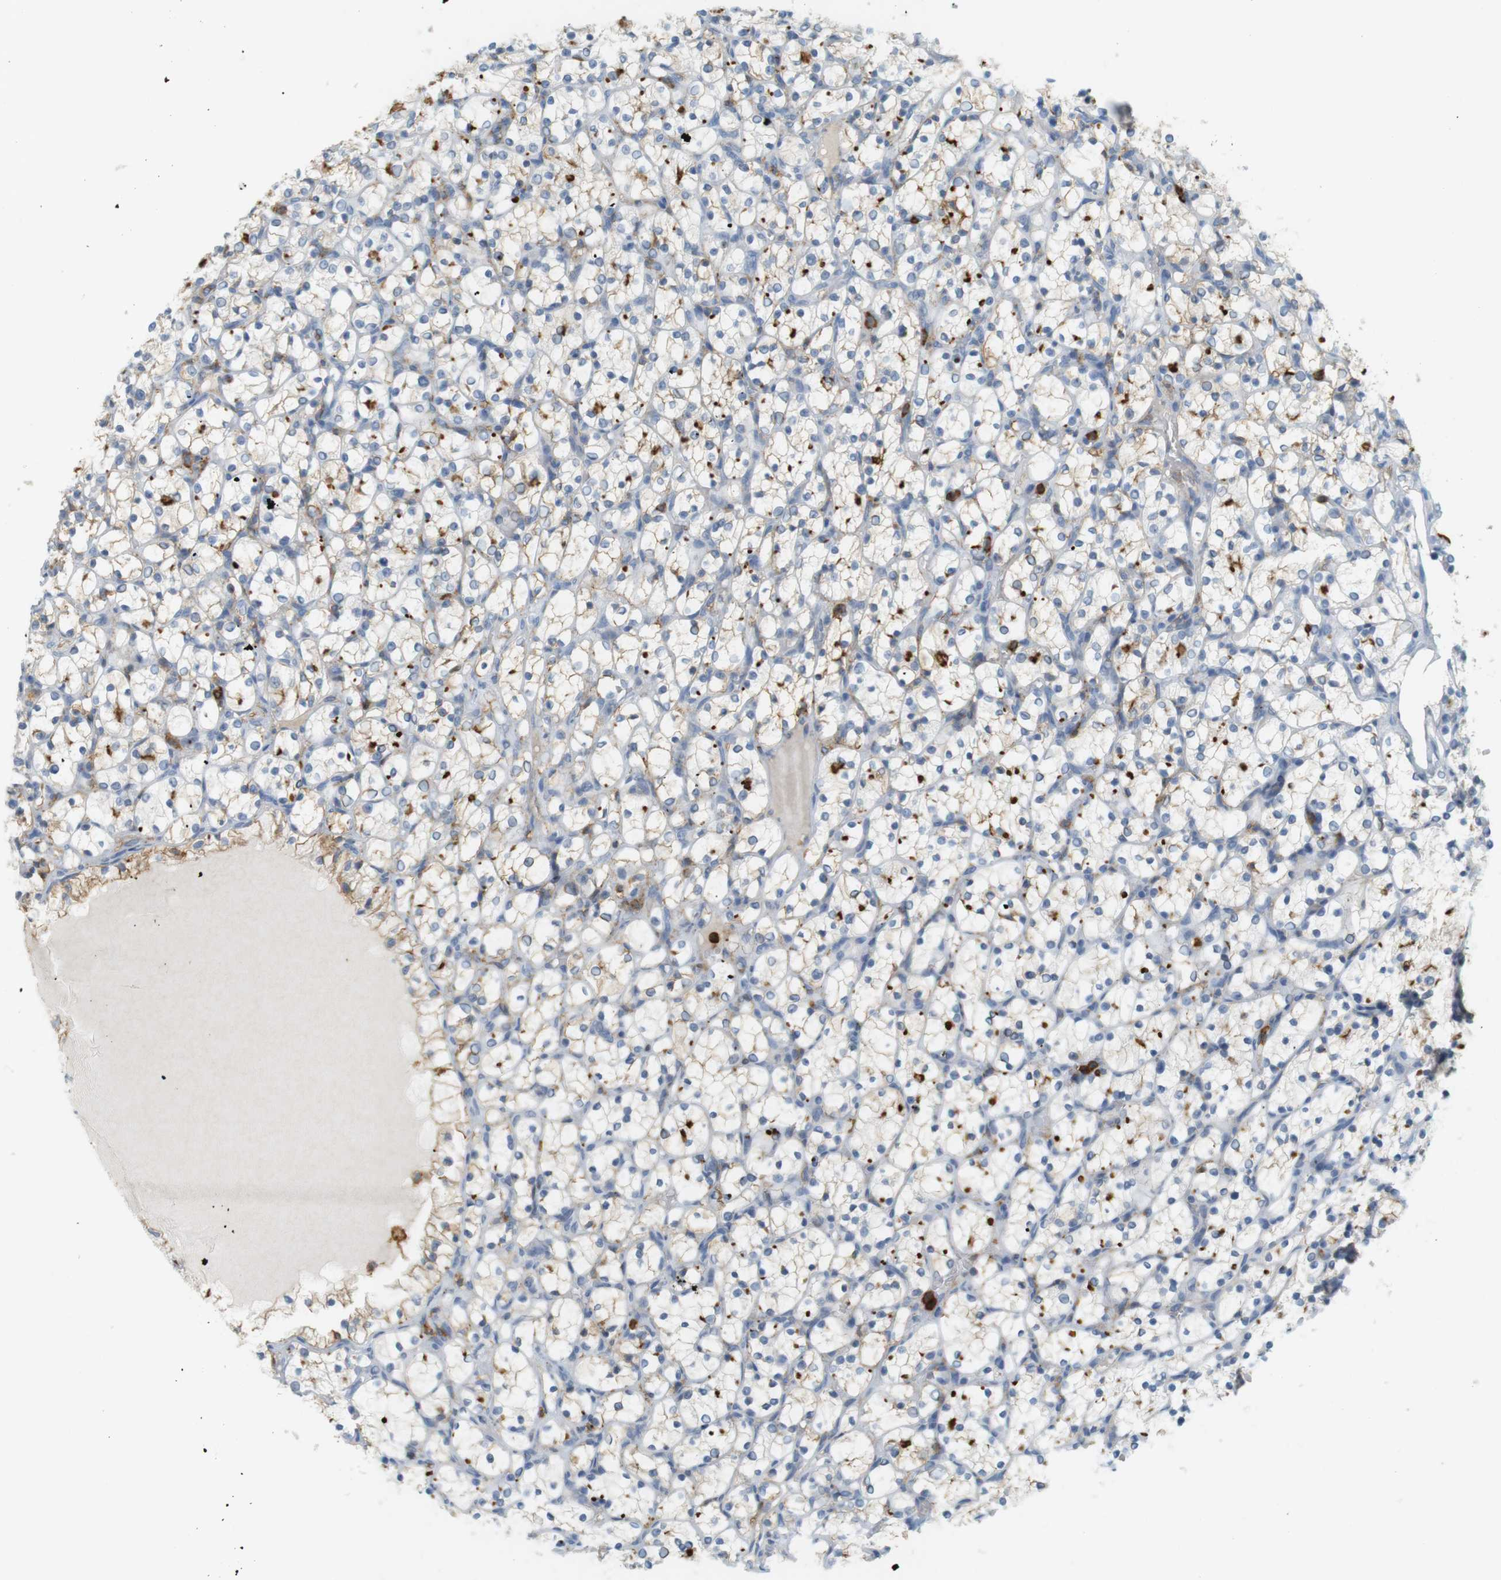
{"staining": {"intensity": "weak", "quantity": "25%-75%", "location": "cytoplasmic/membranous"}, "tissue": "renal cancer", "cell_type": "Tumor cells", "image_type": "cancer", "snomed": [{"axis": "morphology", "description": "Adenocarcinoma, NOS"}, {"axis": "topography", "description": "Kidney"}], "caption": "This histopathology image shows immunohistochemistry (IHC) staining of human renal cancer, with low weak cytoplasmic/membranous staining in about 25%-75% of tumor cells.", "gene": "SIRPA", "patient": {"sex": "female", "age": 69}}